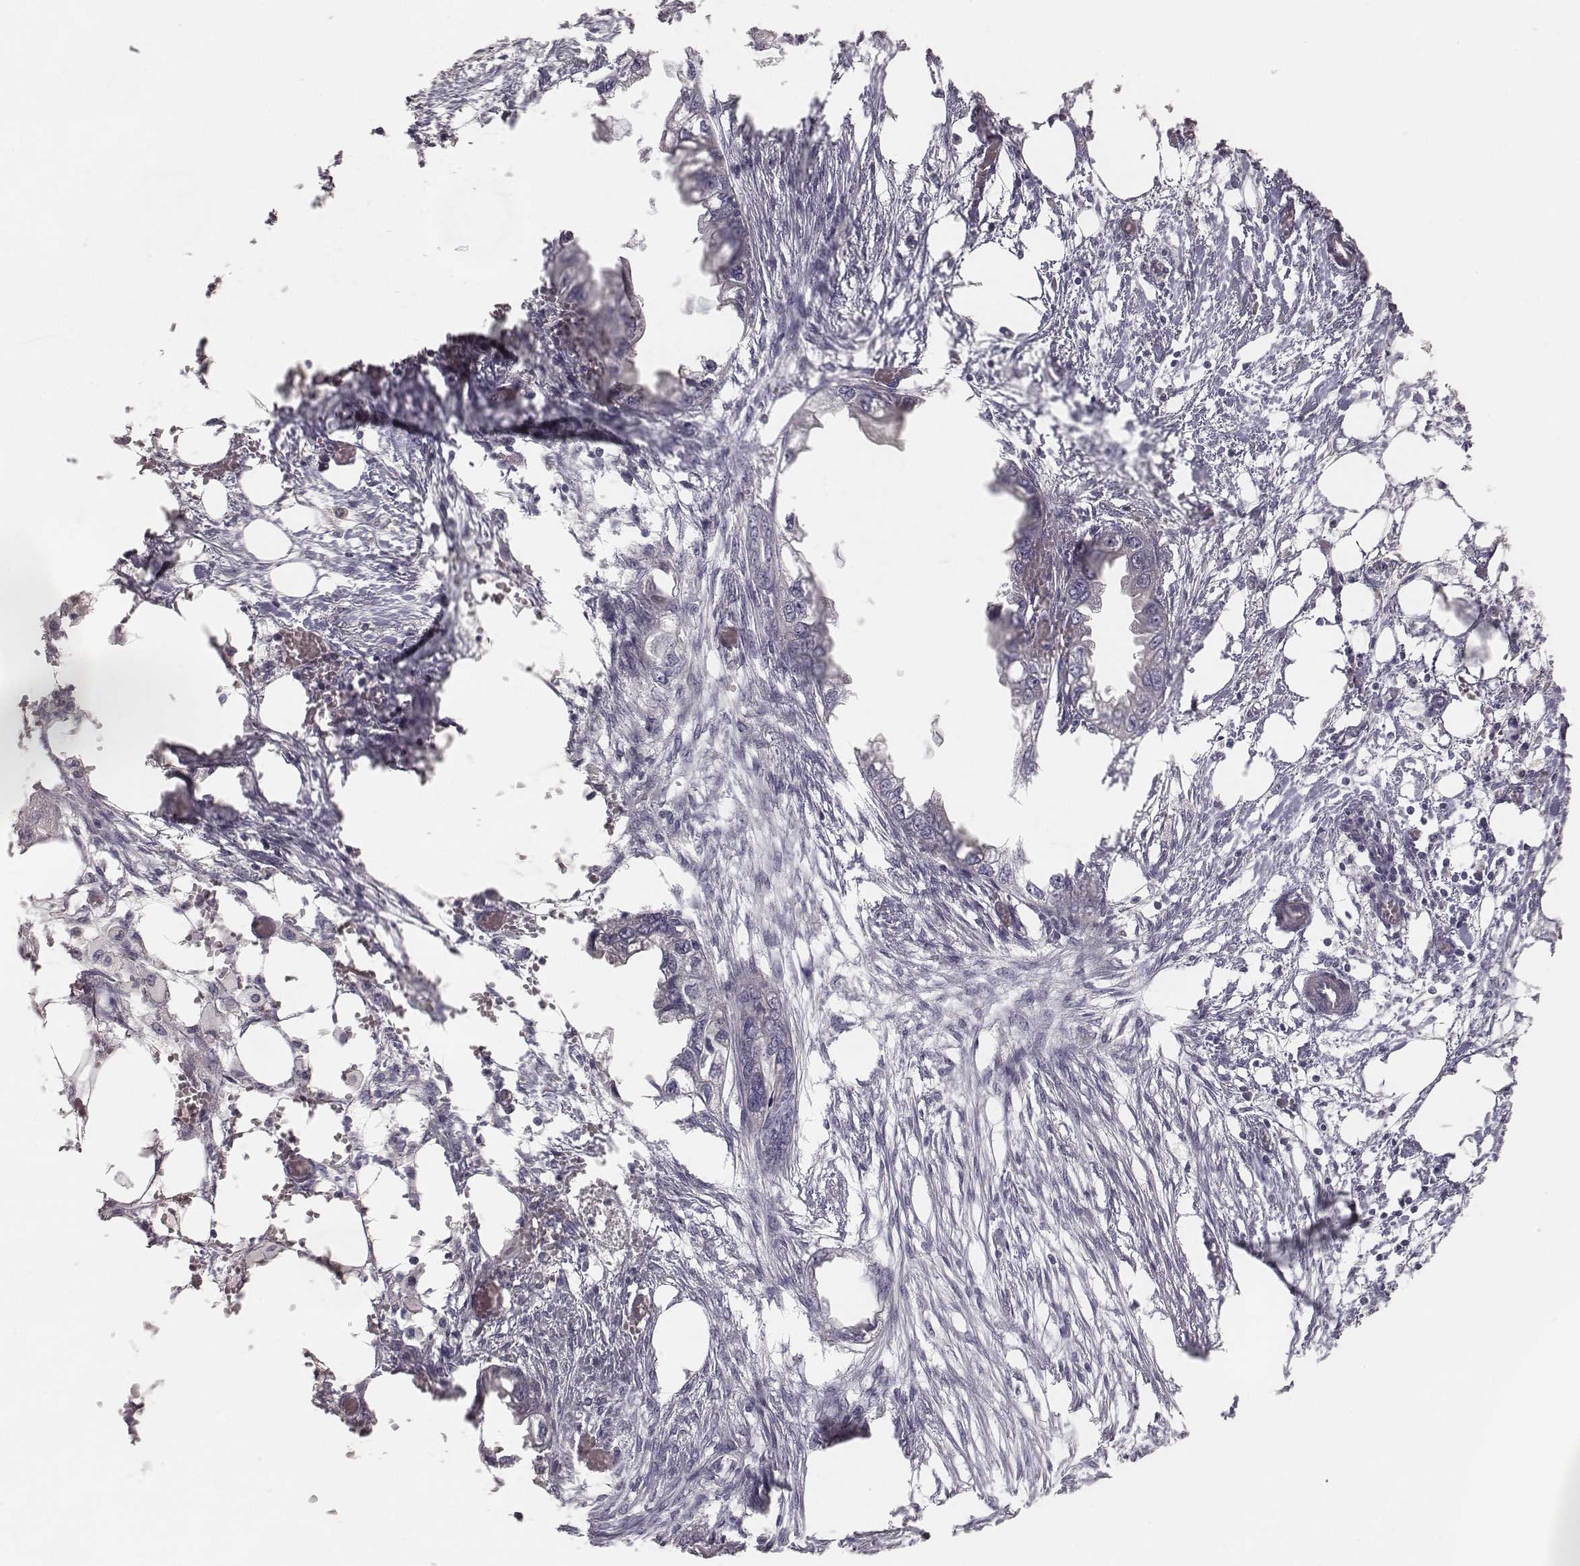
{"staining": {"intensity": "negative", "quantity": "none", "location": "none"}, "tissue": "endometrial cancer", "cell_type": "Tumor cells", "image_type": "cancer", "snomed": [{"axis": "morphology", "description": "Adenocarcinoma, NOS"}, {"axis": "morphology", "description": "Adenocarcinoma, metastatic, NOS"}, {"axis": "topography", "description": "Adipose tissue"}, {"axis": "topography", "description": "Endometrium"}], "caption": "An image of adenocarcinoma (endometrial) stained for a protein reveals no brown staining in tumor cells.", "gene": "MYH6", "patient": {"sex": "female", "age": 67}}